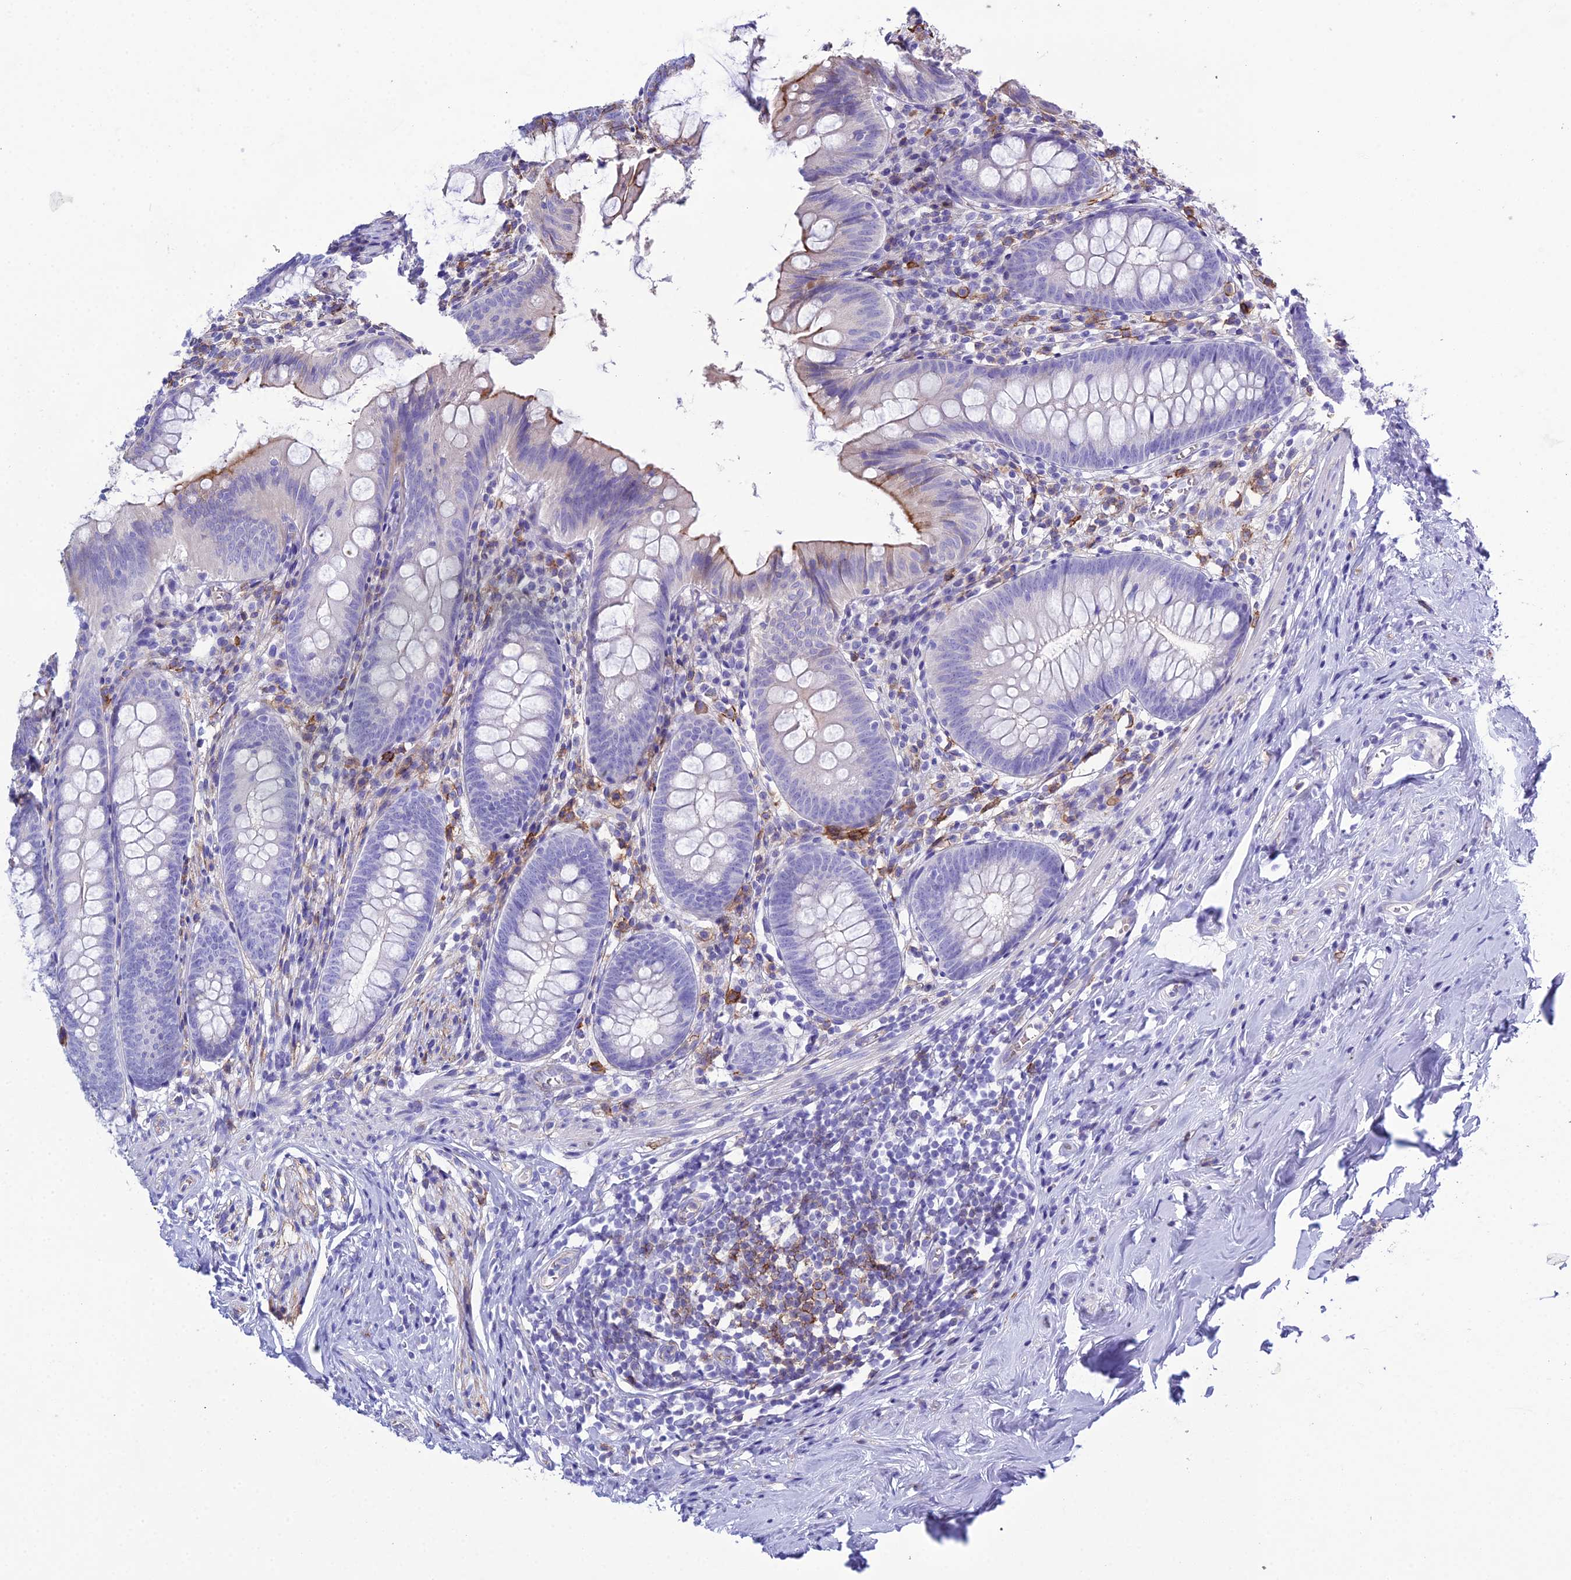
{"staining": {"intensity": "moderate", "quantity": "<25%", "location": "cytoplasmic/membranous"}, "tissue": "appendix", "cell_type": "Glandular cells", "image_type": "normal", "snomed": [{"axis": "morphology", "description": "Normal tissue, NOS"}, {"axis": "topography", "description": "Appendix"}], "caption": "Immunohistochemical staining of unremarkable human appendix exhibits moderate cytoplasmic/membranous protein staining in about <25% of glandular cells.", "gene": "OR1Q1", "patient": {"sex": "female", "age": 51}}